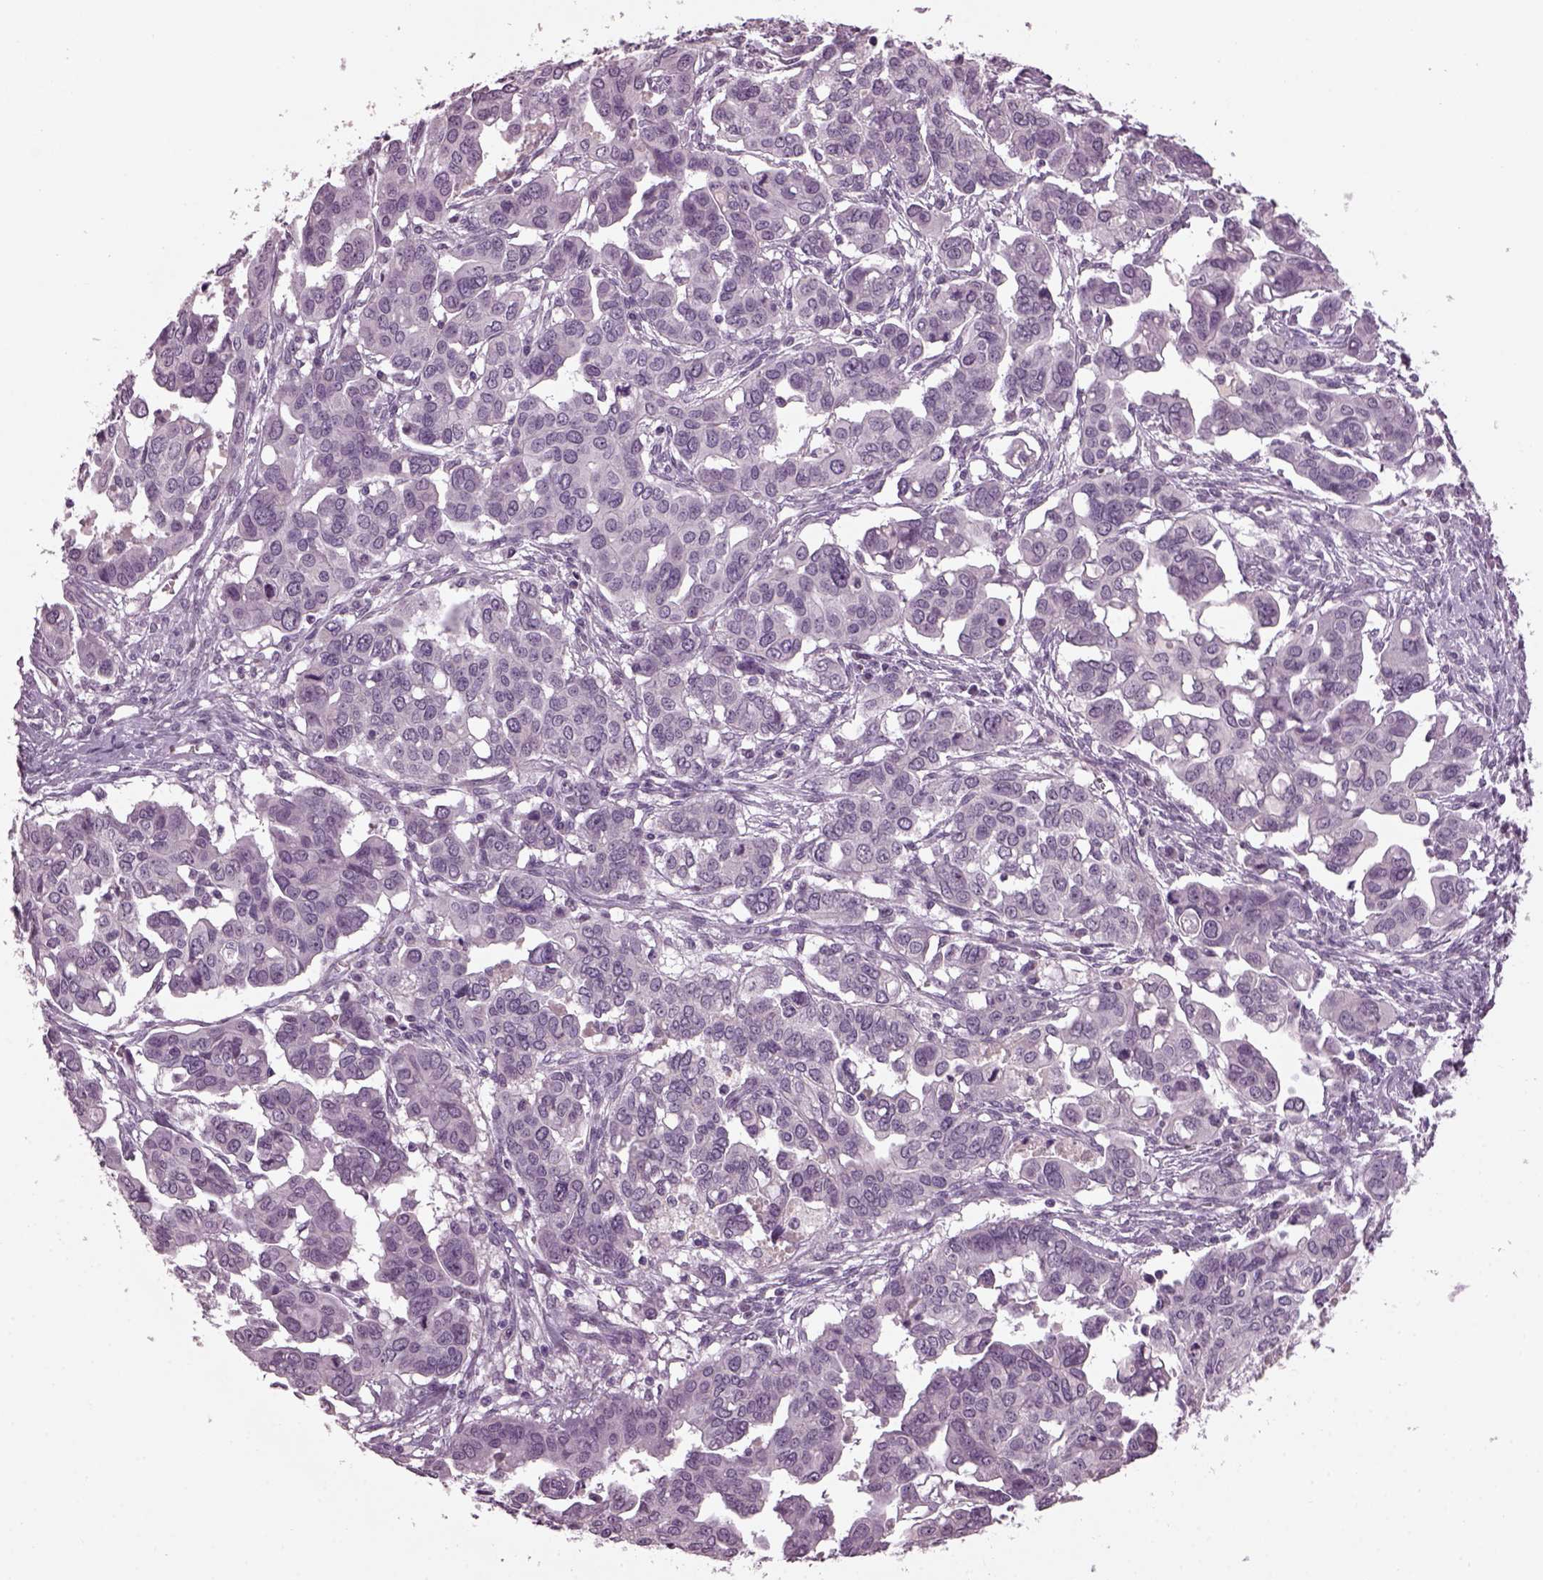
{"staining": {"intensity": "negative", "quantity": "none", "location": "none"}, "tissue": "ovarian cancer", "cell_type": "Tumor cells", "image_type": "cancer", "snomed": [{"axis": "morphology", "description": "Carcinoma, endometroid"}, {"axis": "topography", "description": "Ovary"}], "caption": "DAB immunohistochemical staining of human ovarian cancer reveals no significant expression in tumor cells.", "gene": "CLCN4", "patient": {"sex": "female", "age": 78}}